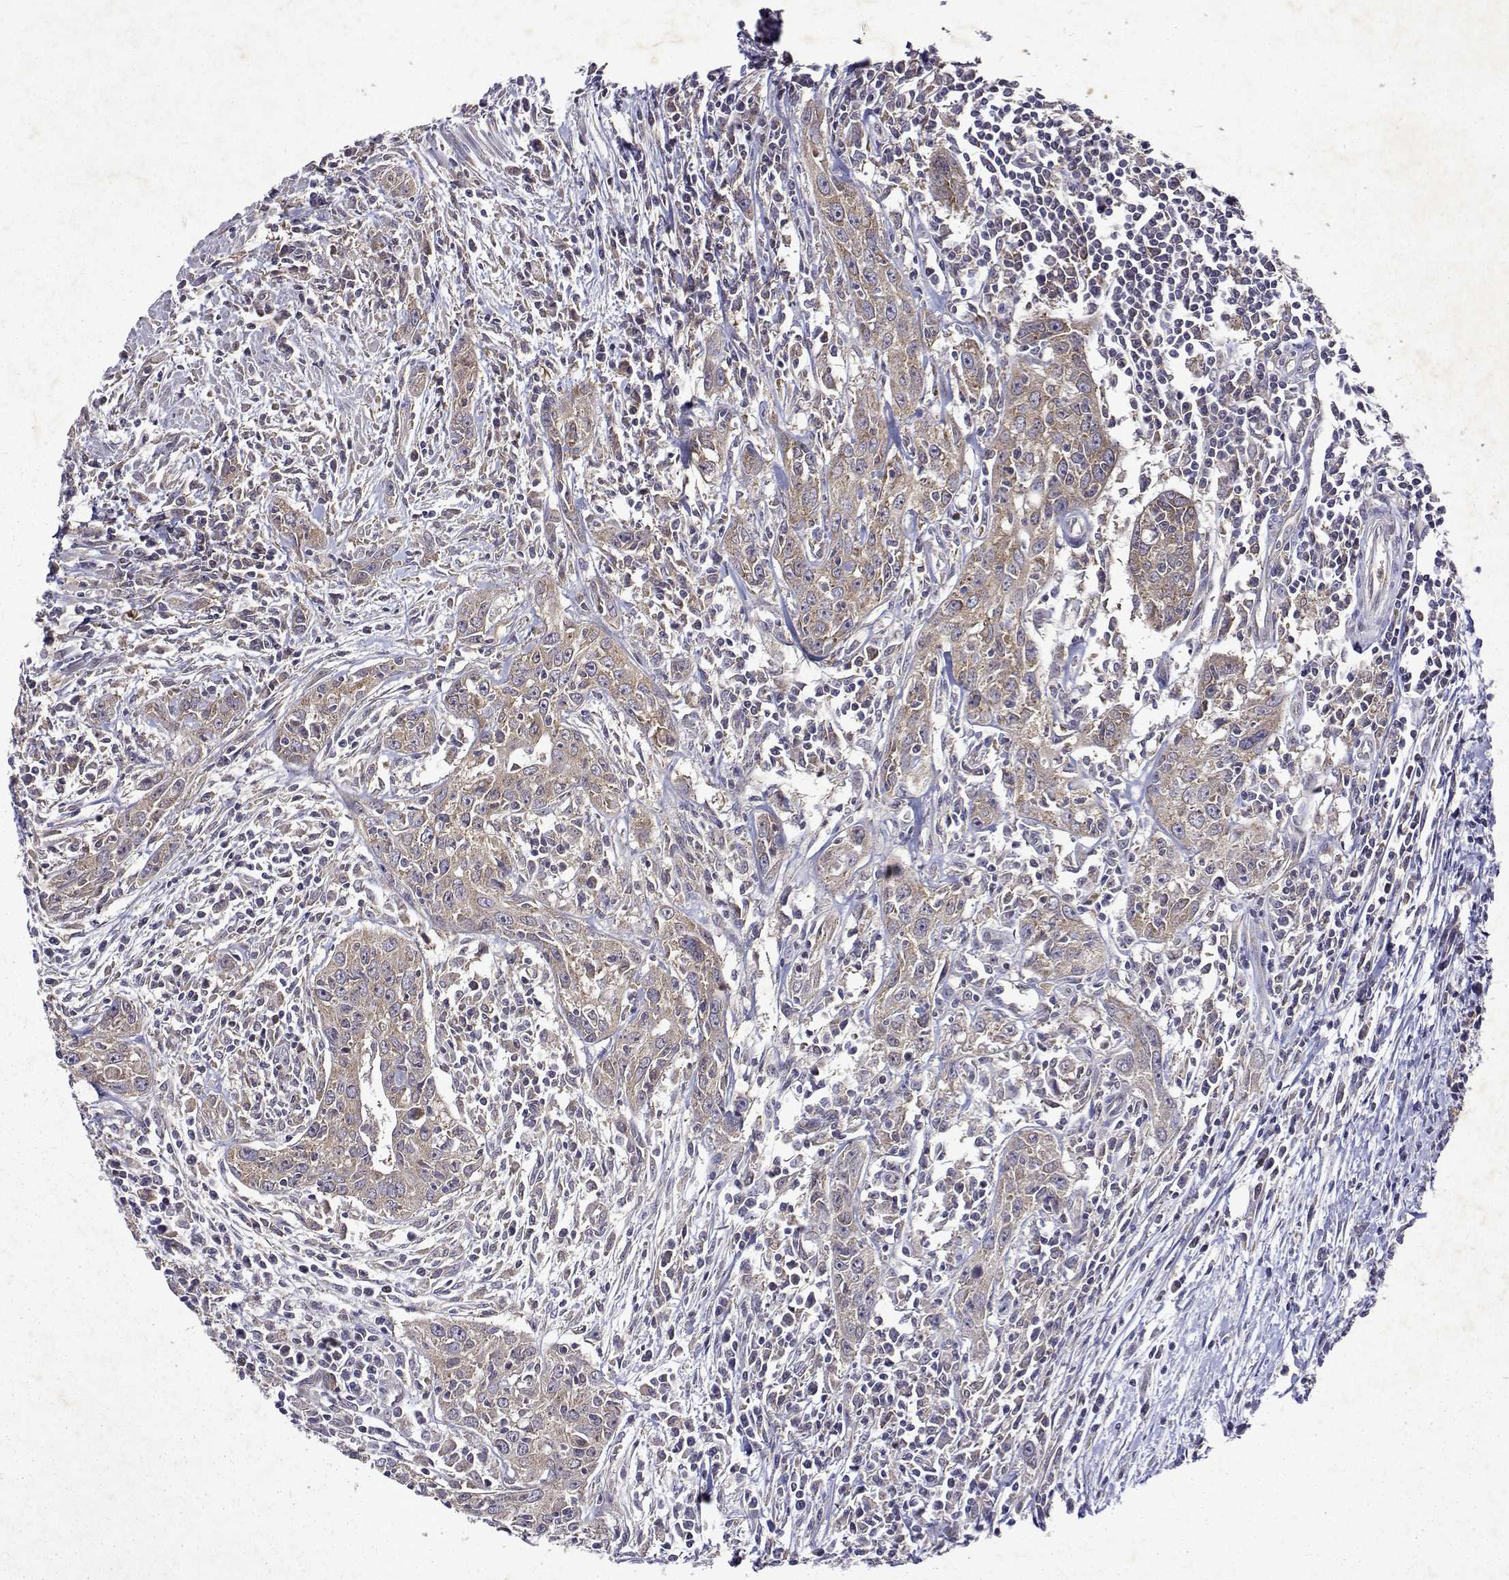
{"staining": {"intensity": "moderate", "quantity": "25%-75%", "location": "cytoplasmic/membranous"}, "tissue": "urothelial cancer", "cell_type": "Tumor cells", "image_type": "cancer", "snomed": [{"axis": "morphology", "description": "Urothelial carcinoma, High grade"}, {"axis": "topography", "description": "Urinary bladder"}], "caption": "An immunohistochemistry image of neoplastic tissue is shown. Protein staining in brown highlights moderate cytoplasmic/membranous positivity in urothelial cancer within tumor cells.", "gene": "TARBP2", "patient": {"sex": "male", "age": 83}}